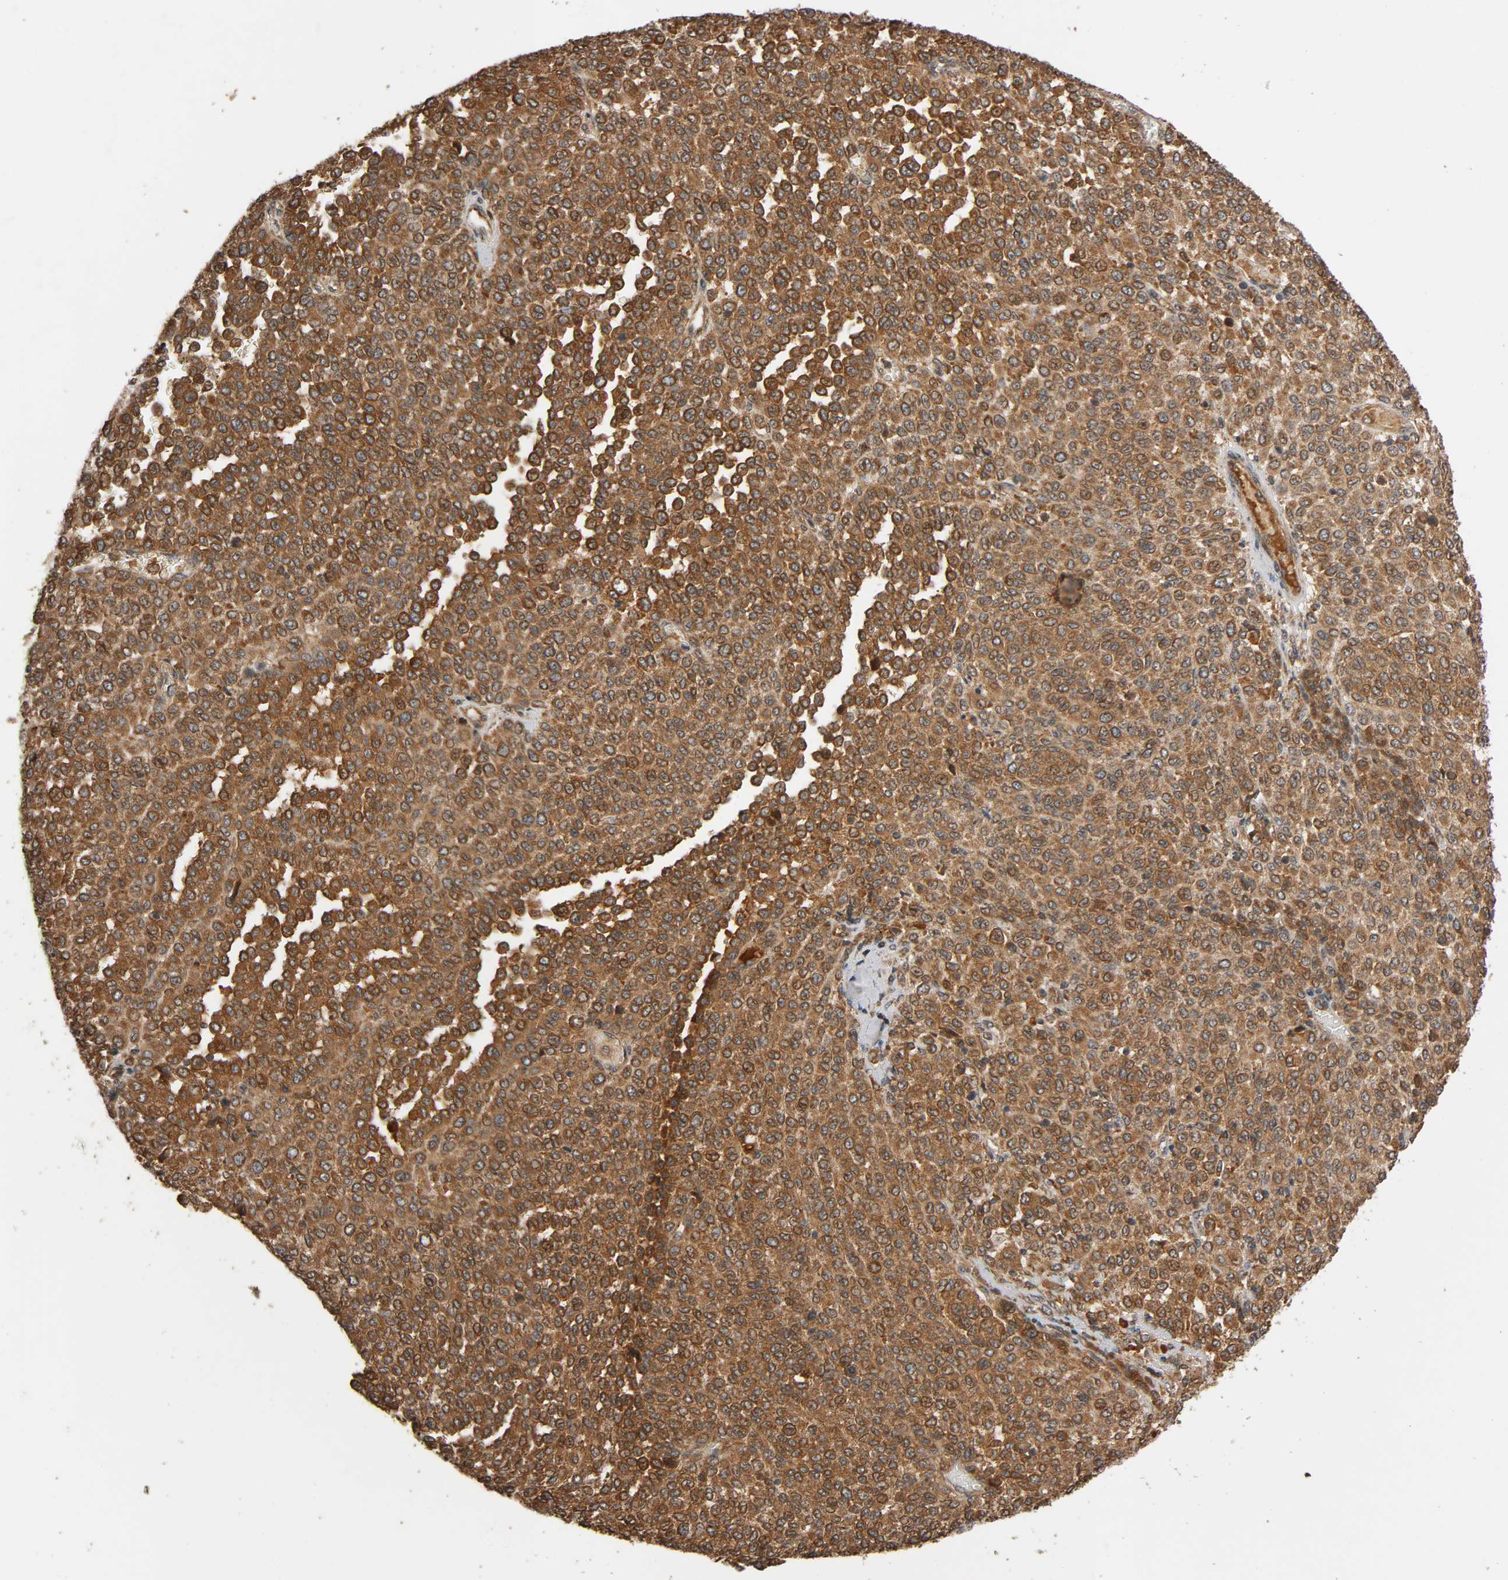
{"staining": {"intensity": "strong", "quantity": ">75%", "location": "cytoplasmic/membranous"}, "tissue": "melanoma", "cell_type": "Tumor cells", "image_type": "cancer", "snomed": [{"axis": "morphology", "description": "Malignant melanoma, Metastatic site"}, {"axis": "topography", "description": "Pancreas"}], "caption": "The photomicrograph exhibits staining of melanoma, revealing strong cytoplasmic/membranous protein staining (brown color) within tumor cells.", "gene": "MAP3K8", "patient": {"sex": "female", "age": 30}}